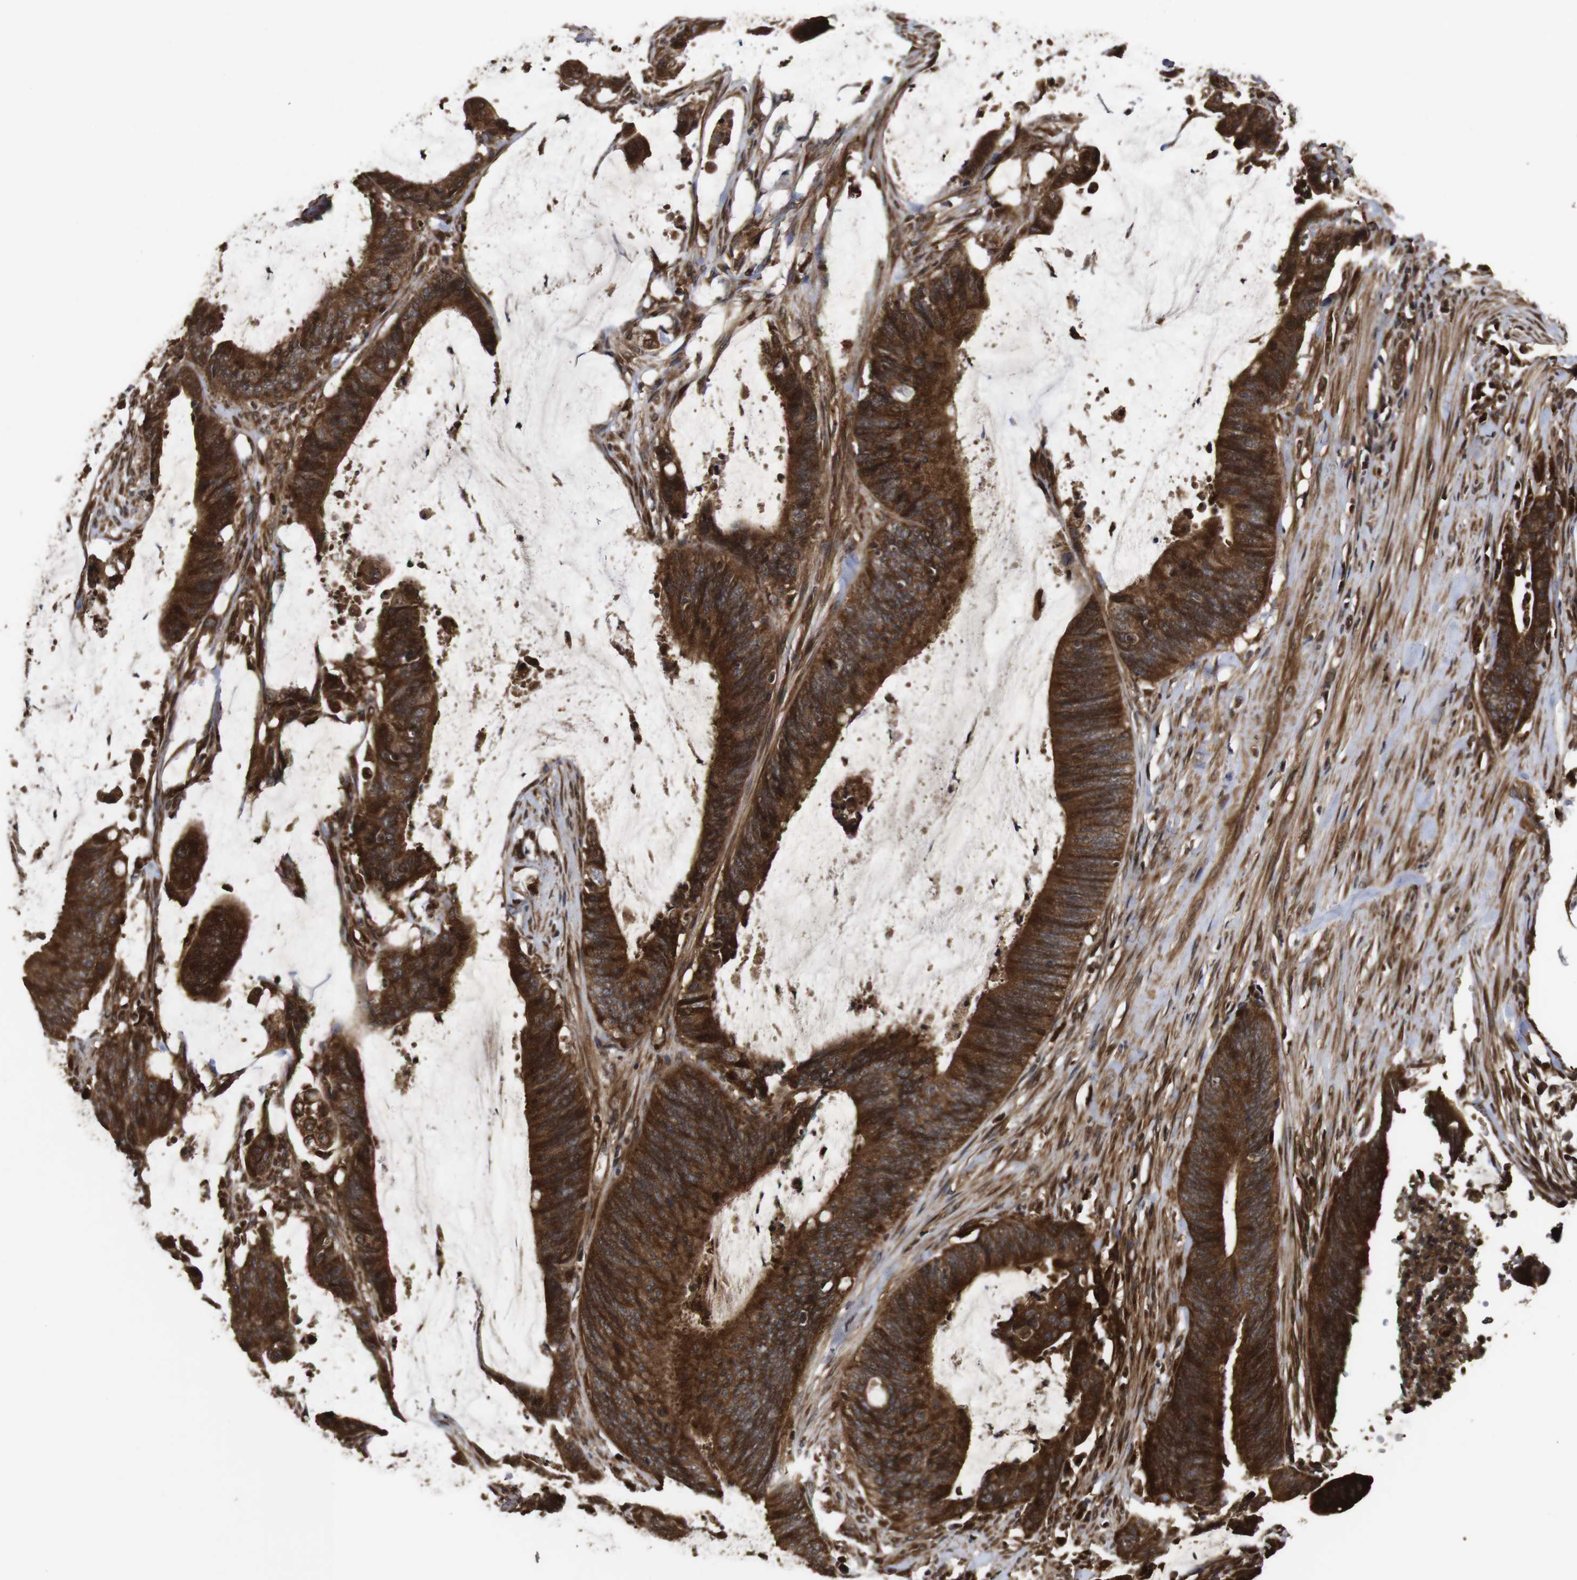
{"staining": {"intensity": "strong", "quantity": ">75%", "location": "cytoplasmic/membranous"}, "tissue": "colorectal cancer", "cell_type": "Tumor cells", "image_type": "cancer", "snomed": [{"axis": "morphology", "description": "Adenocarcinoma, NOS"}, {"axis": "topography", "description": "Rectum"}], "caption": "This histopathology image exhibits colorectal adenocarcinoma stained with immunohistochemistry to label a protein in brown. The cytoplasmic/membranous of tumor cells show strong positivity for the protein. Nuclei are counter-stained blue.", "gene": "PTPN14", "patient": {"sex": "female", "age": 66}}